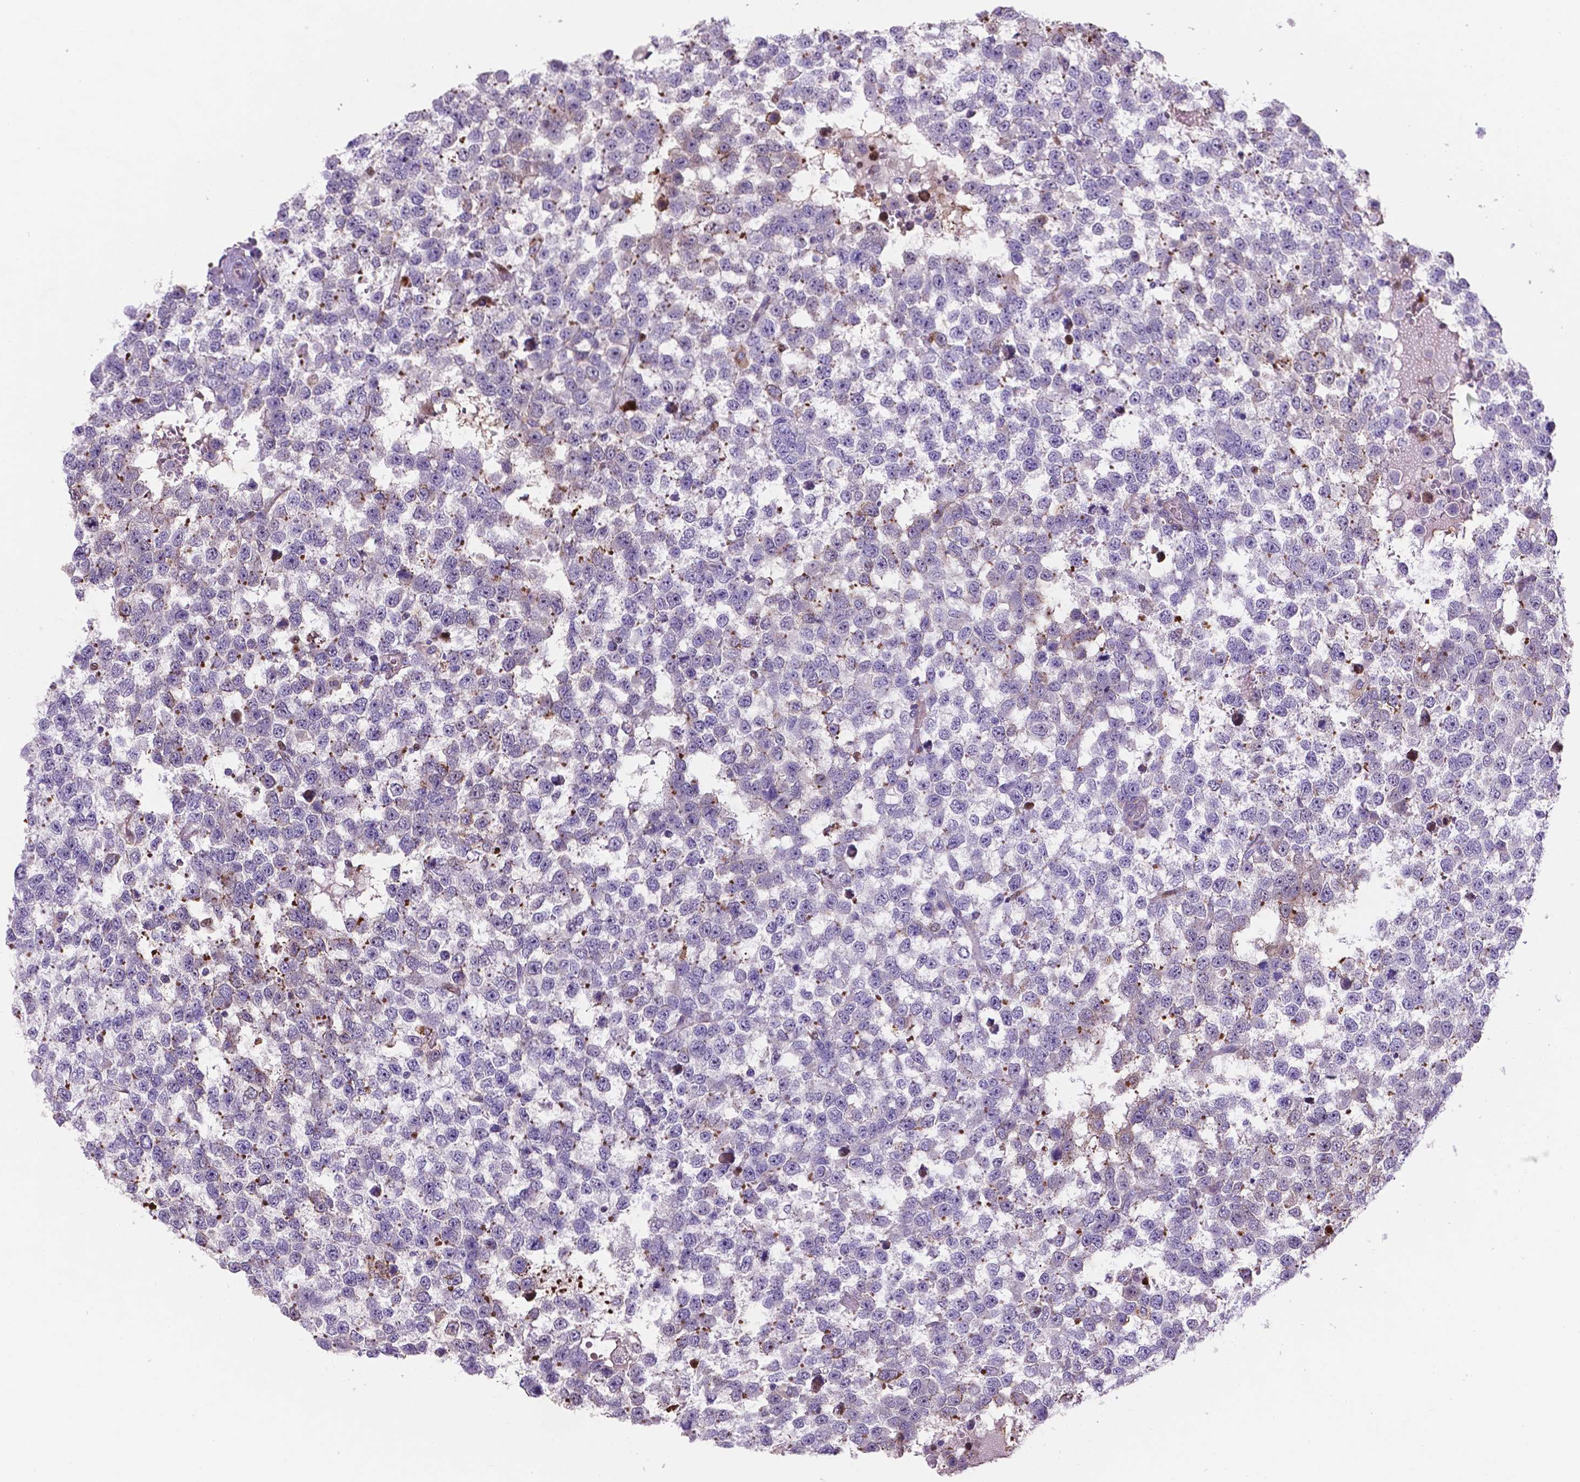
{"staining": {"intensity": "negative", "quantity": "none", "location": "none"}, "tissue": "testis cancer", "cell_type": "Tumor cells", "image_type": "cancer", "snomed": [{"axis": "morphology", "description": "Normal tissue, NOS"}, {"axis": "morphology", "description": "Seminoma, NOS"}, {"axis": "topography", "description": "Testis"}, {"axis": "topography", "description": "Epididymis"}], "caption": "Immunohistochemical staining of testis seminoma reveals no significant positivity in tumor cells. Nuclei are stained in blue.", "gene": "TM4SF20", "patient": {"sex": "male", "age": 34}}